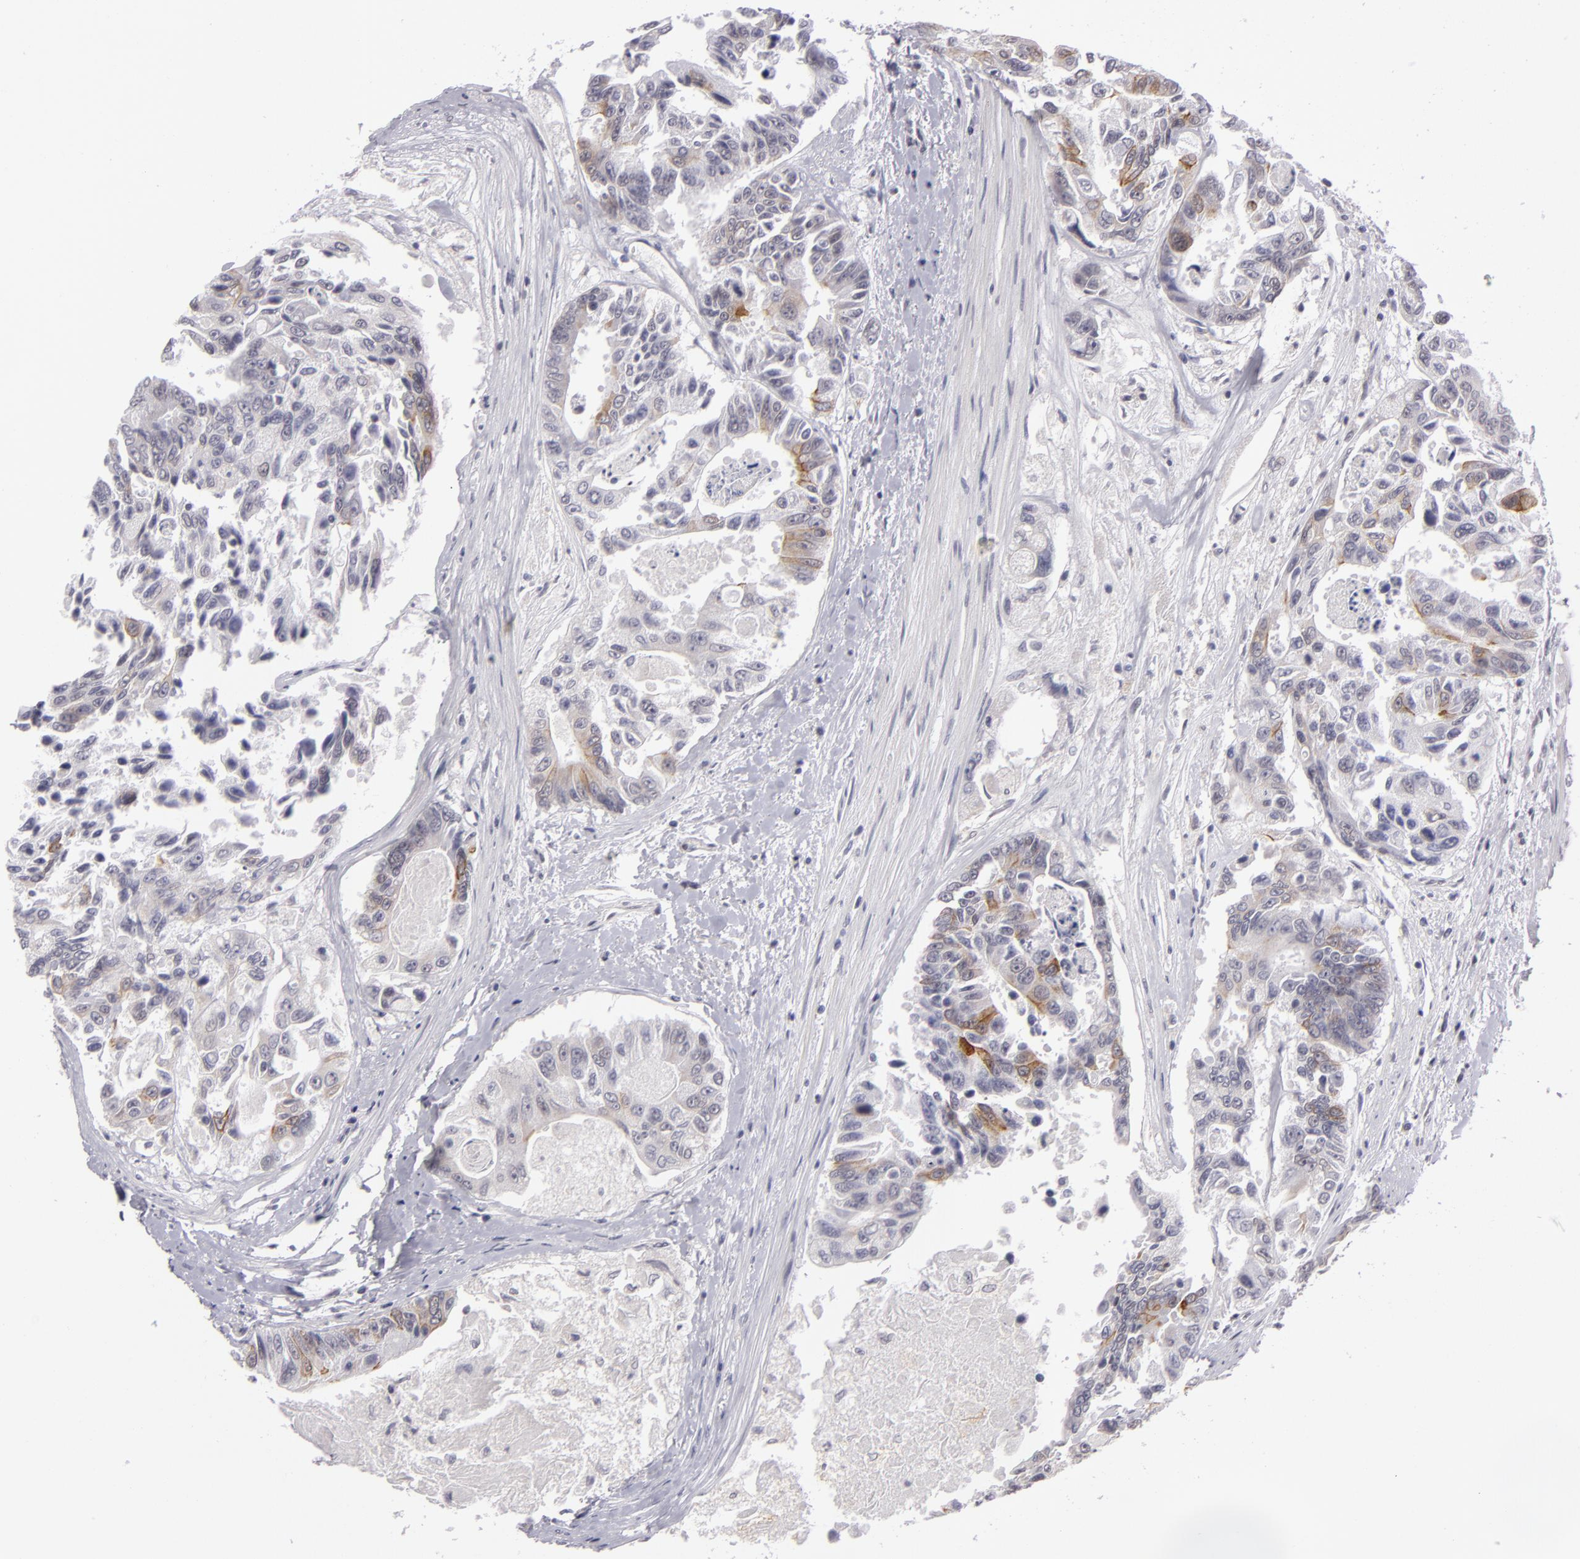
{"staining": {"intensity": "weak", "quantity": "<25%", "location": "cytoplasmic/membranous"}, "tissue": "colorectal cancer", "cell_type": "Tumor cells", "image_type": "cancer", "snomed": [{"axis": "morphology", "description": "Adenocarcinoma, NOS"}, {"axis": "topography", "description": "Colon"}], "caption": "A photomicrograph of colorectal adenocarcinoma stained for a protein displays no brown staining in tumor cells.", "gene": "ZNF205", "patient": {"sex": "female", "age": 86}}